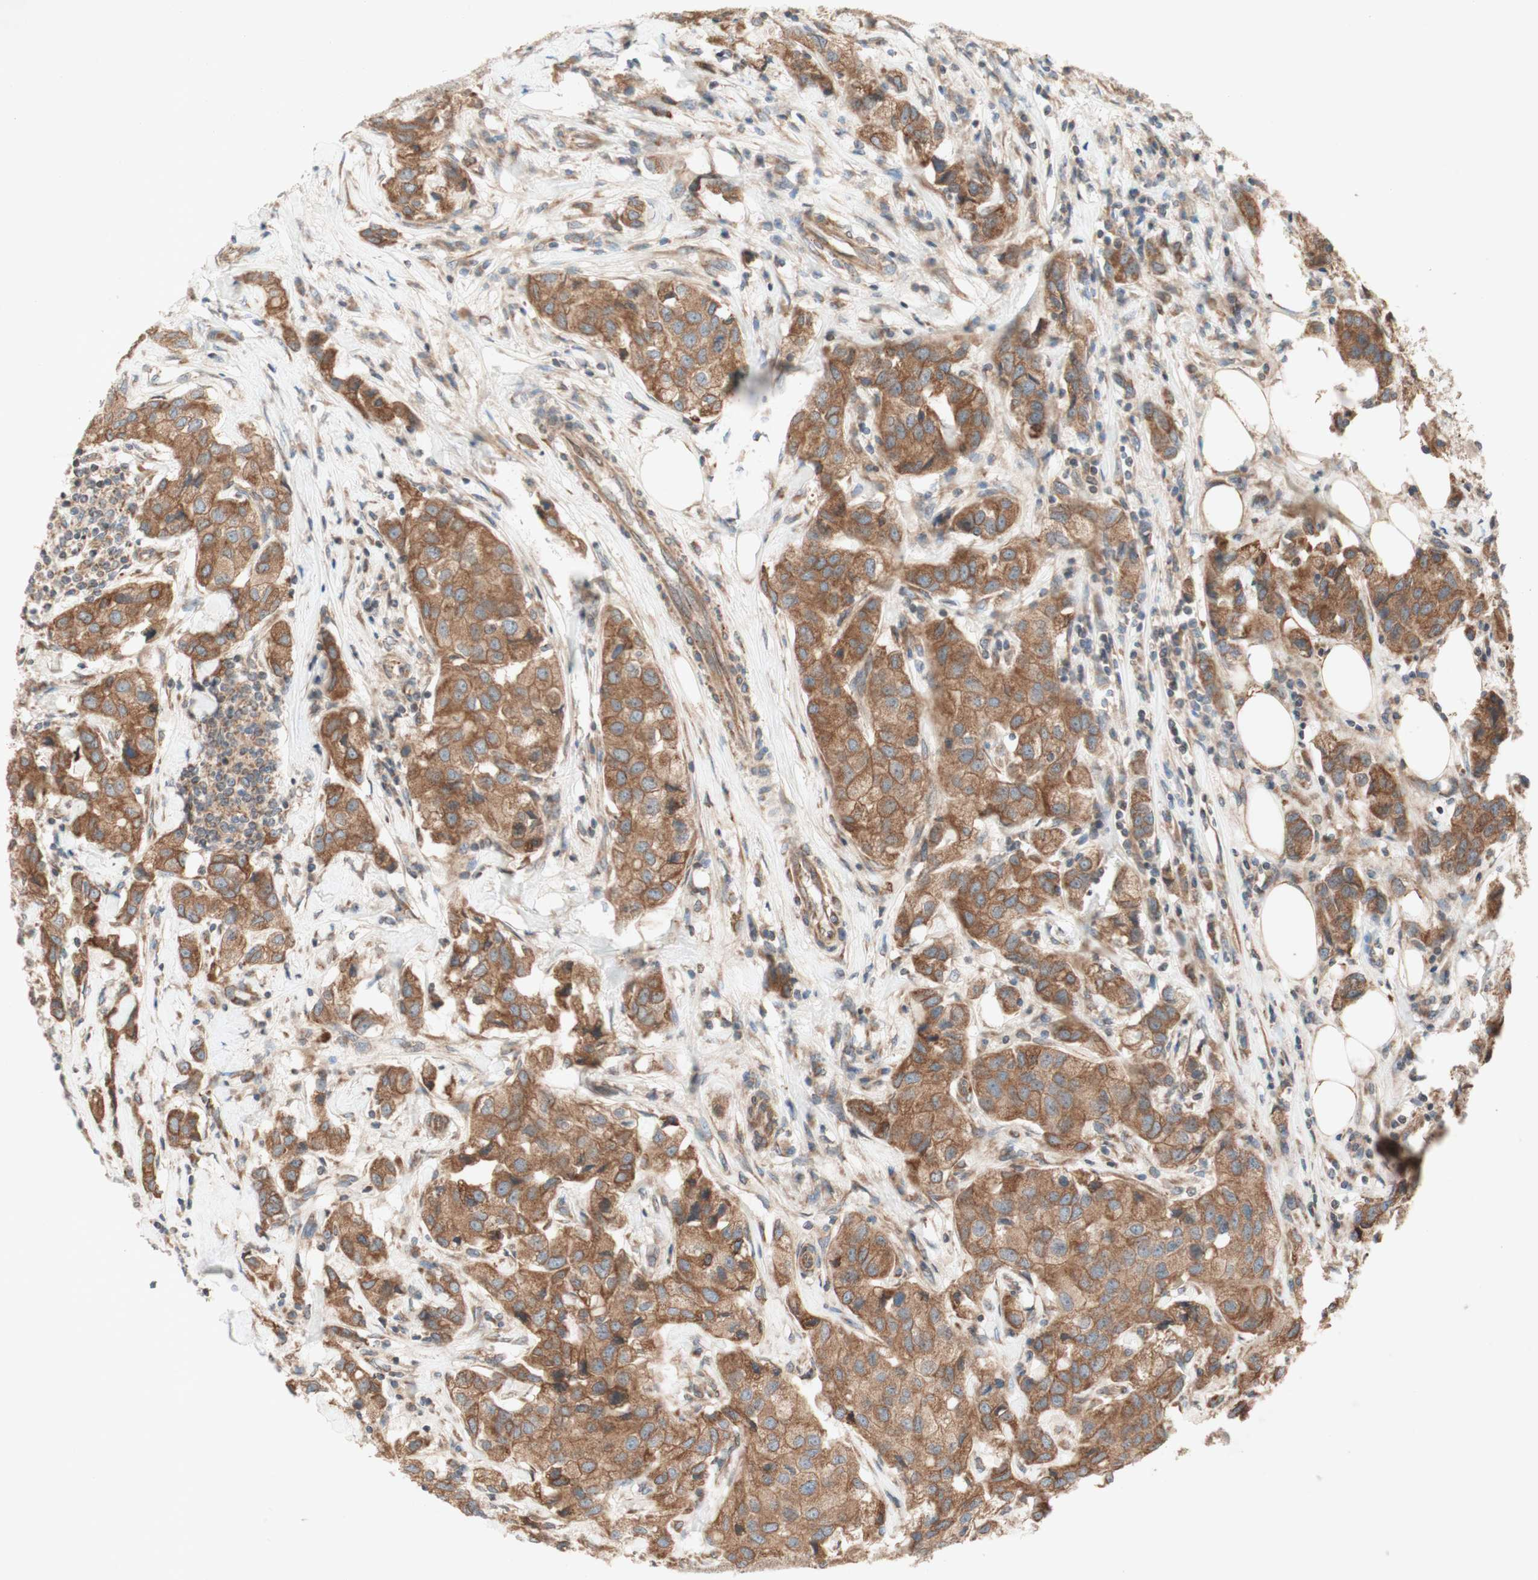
{"staining": {"intensity": "moderate", "quantity": ">75%", "location": "cytoplasmic/membranous"}, "tissue": "breast cancer", "cell_type": "Tumor cells", "image_type": "cancer", "snomed": [{"axis": "morphology", "description": "Duct carcinoma"}, {"axis": "topography", "description": "Breast"}], "caption": "Protein expression analysis of breast cancer shows moderate cytoplasmic/membranous positivity in approximately >75% of tumor cells.", "gene": "SOCS2", "patient": {"sex": "female", "age": 80}}